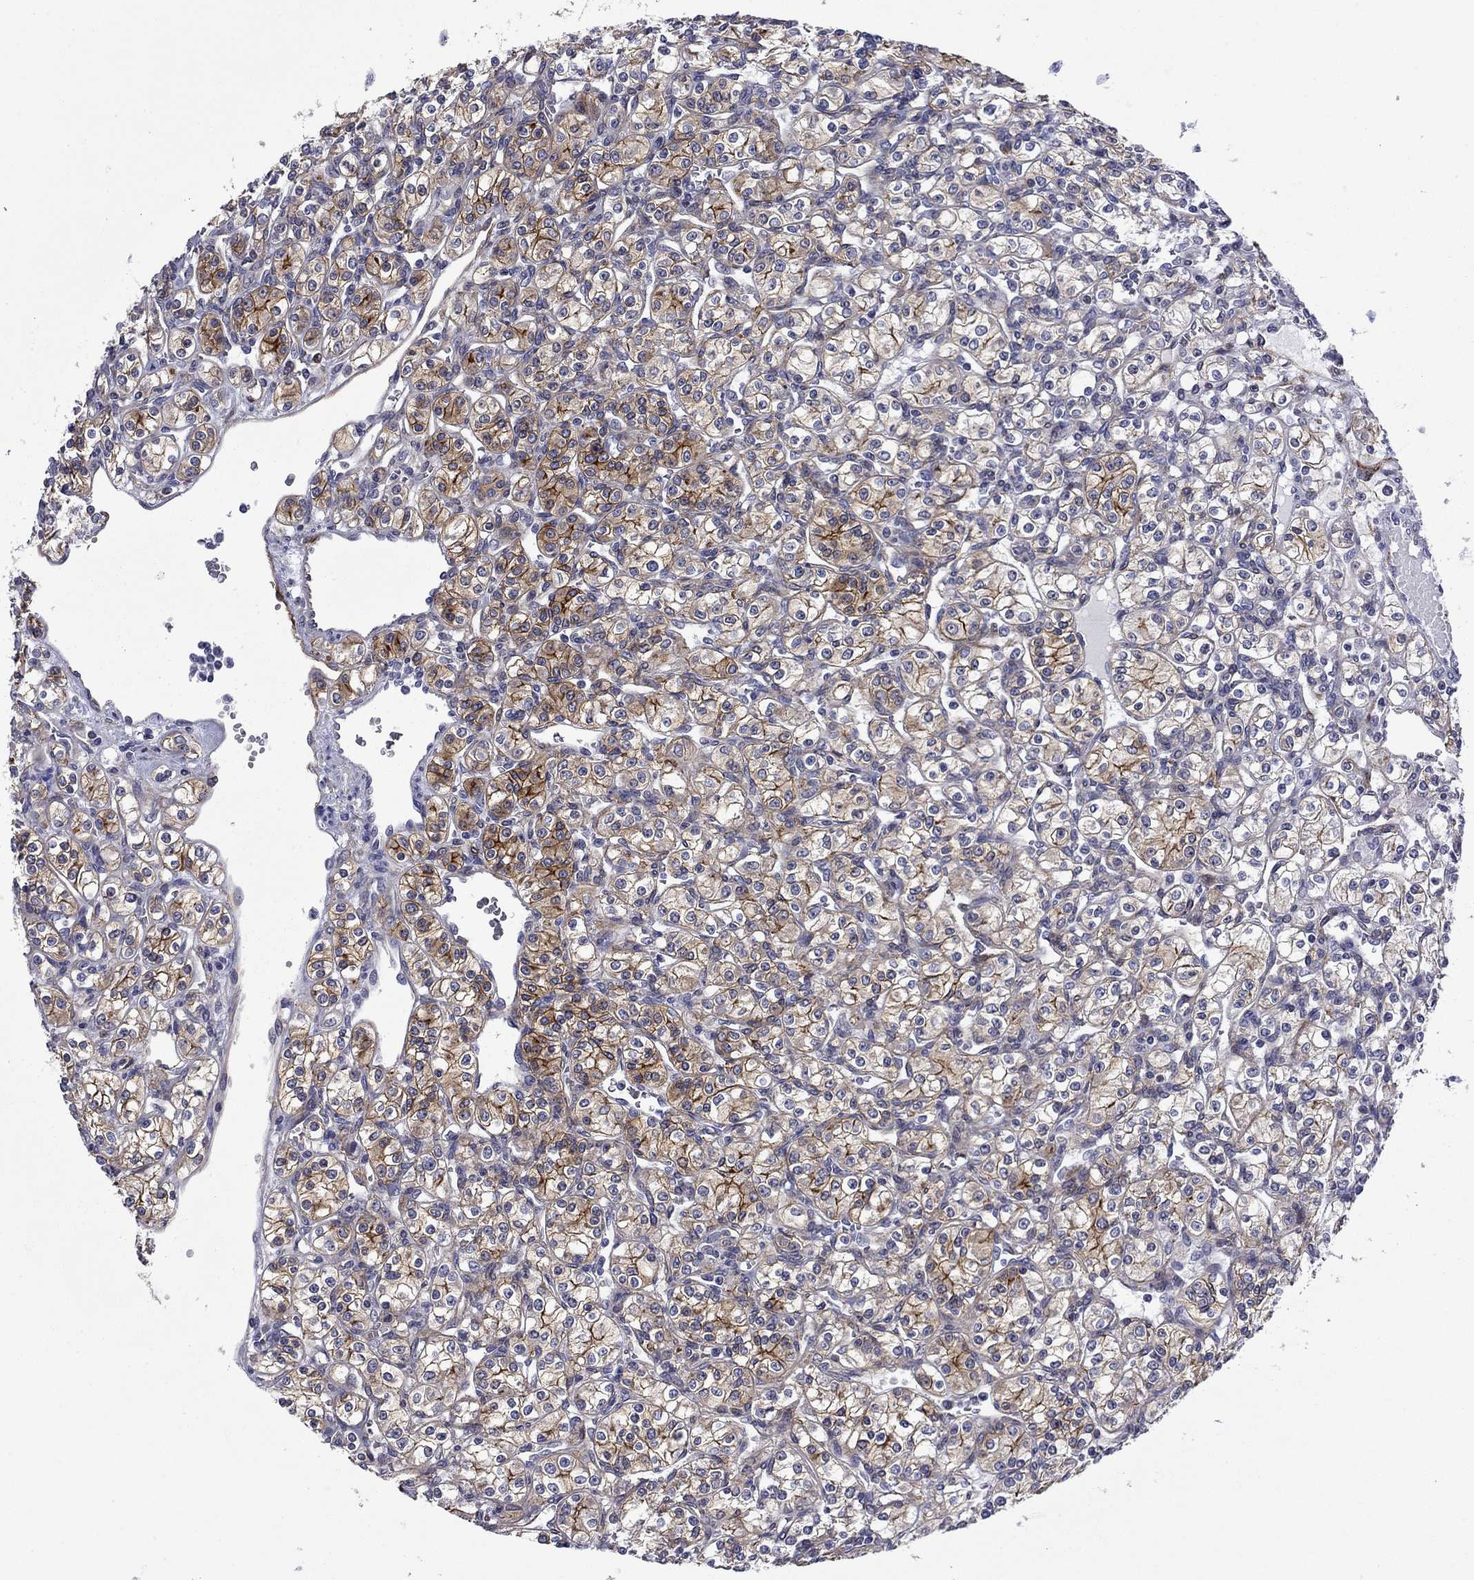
{"staining": {"intensity": "strong", "quantity": "<25%", "location": "cytoplasmic/membranous"}, "tissue": "renal cancer", "cell_type": "Tumor cells", "image_type": "cancer", "snomed": [{"axis": "morphology", "description": "Adenocarcinoma, NOS"}, {"axis": "topography", "description": "Kidney"}], "caption": "Human renal cancer stained with a protein marker displays strong staining in tumor cells.", "gene": "LMO7", "patient": {"sex": "male", "age": 77}}